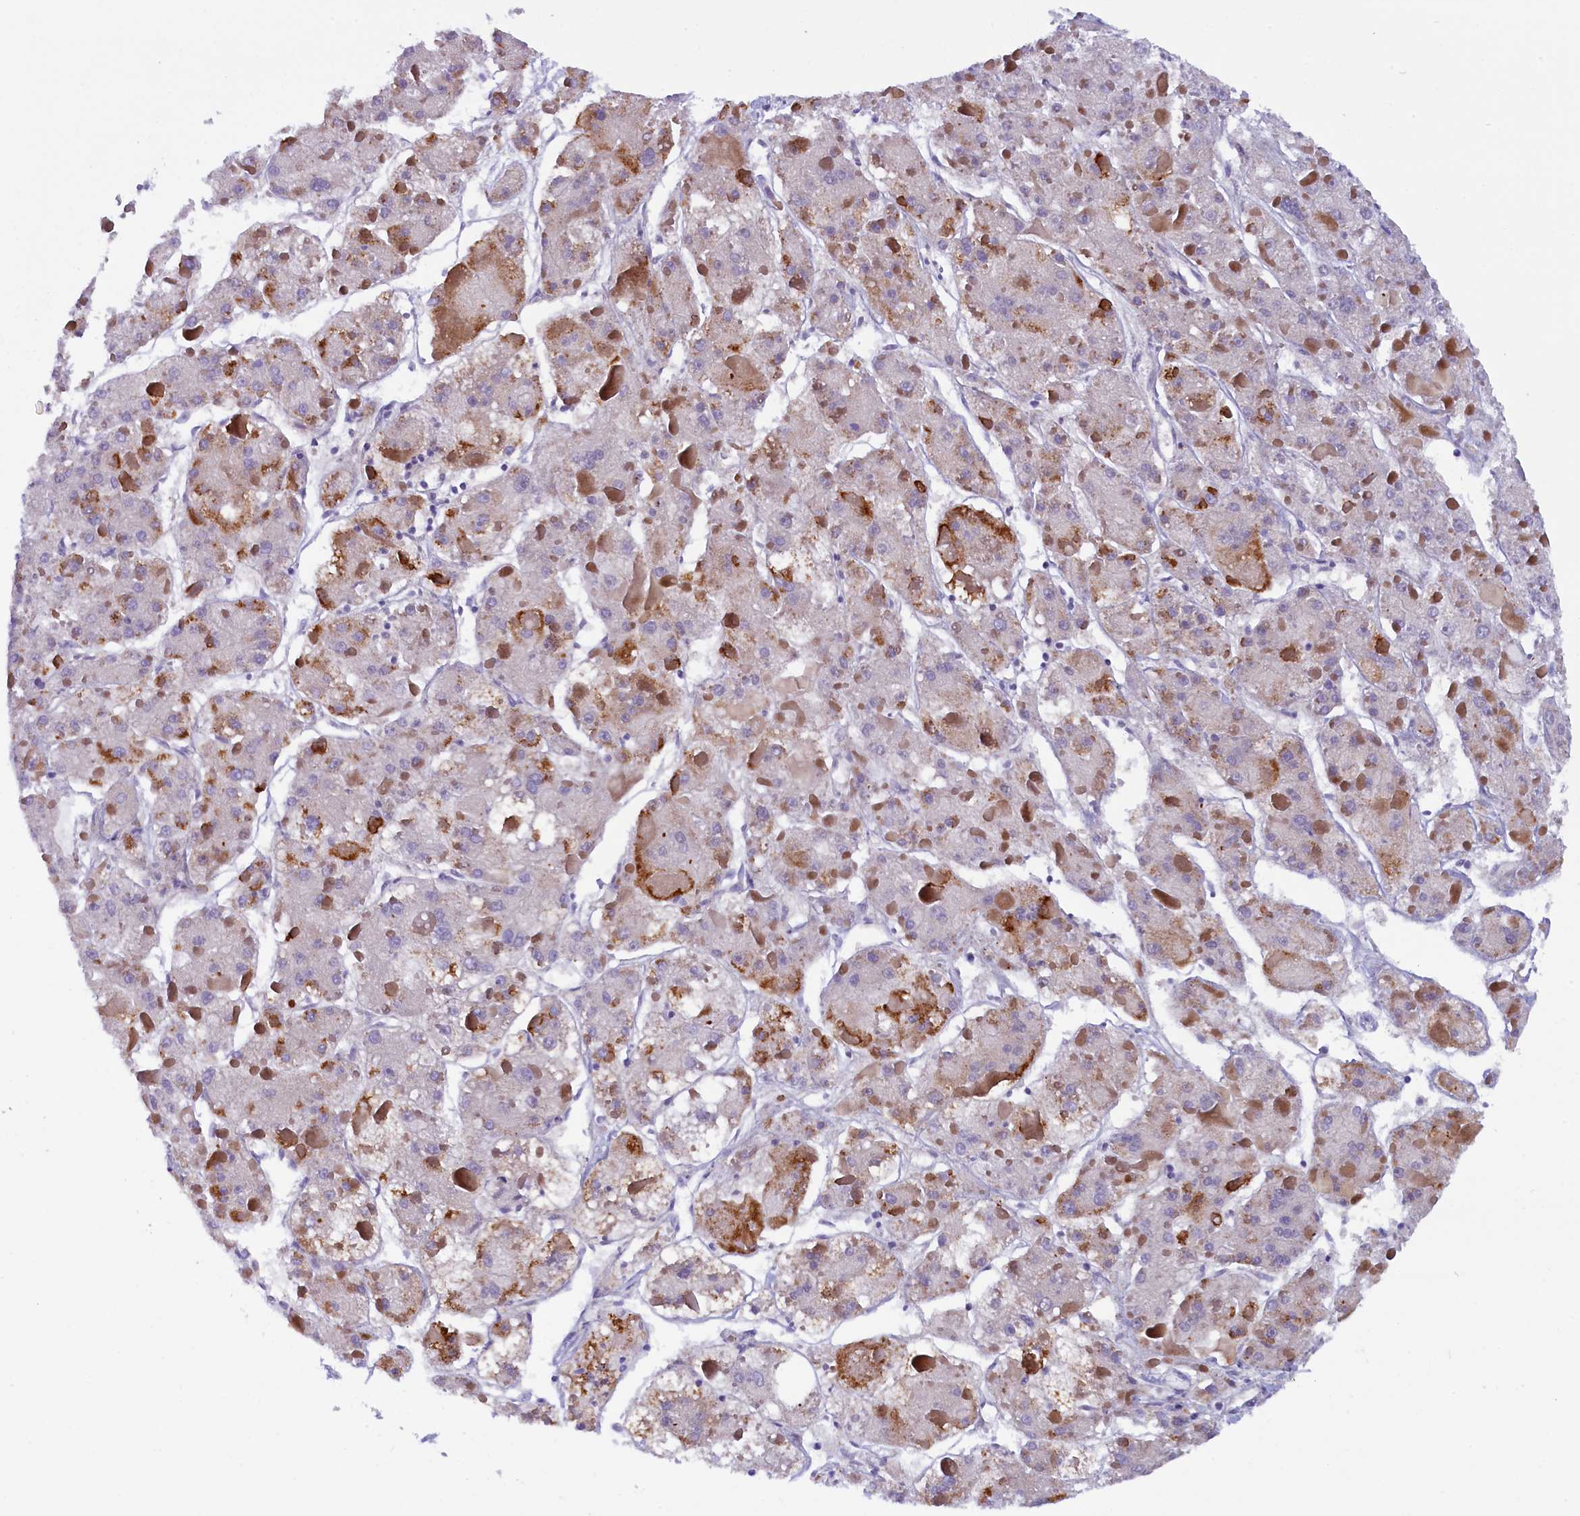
{"staining": {"intensity": "moderate", "quantity": "25%-75%", "location": "cytoplasmic/membranous"}, "tissue": "liver cancer", "cell_type": "Tumor cells", "image_type": "cancer", "snomed": [{"axis": "morphology", "description": "Carcinoma, Hepatocellular, NOS"}, {"axis": "topography", "description": "Liver"}], "caption": "The image exhibits staining of liver cancer, revealing moderate cytoplasmic/membranous protein staining (brown color) within tumor cells.", "gene": "RTTN", "patient": {"sex": "female", "age": 73}}